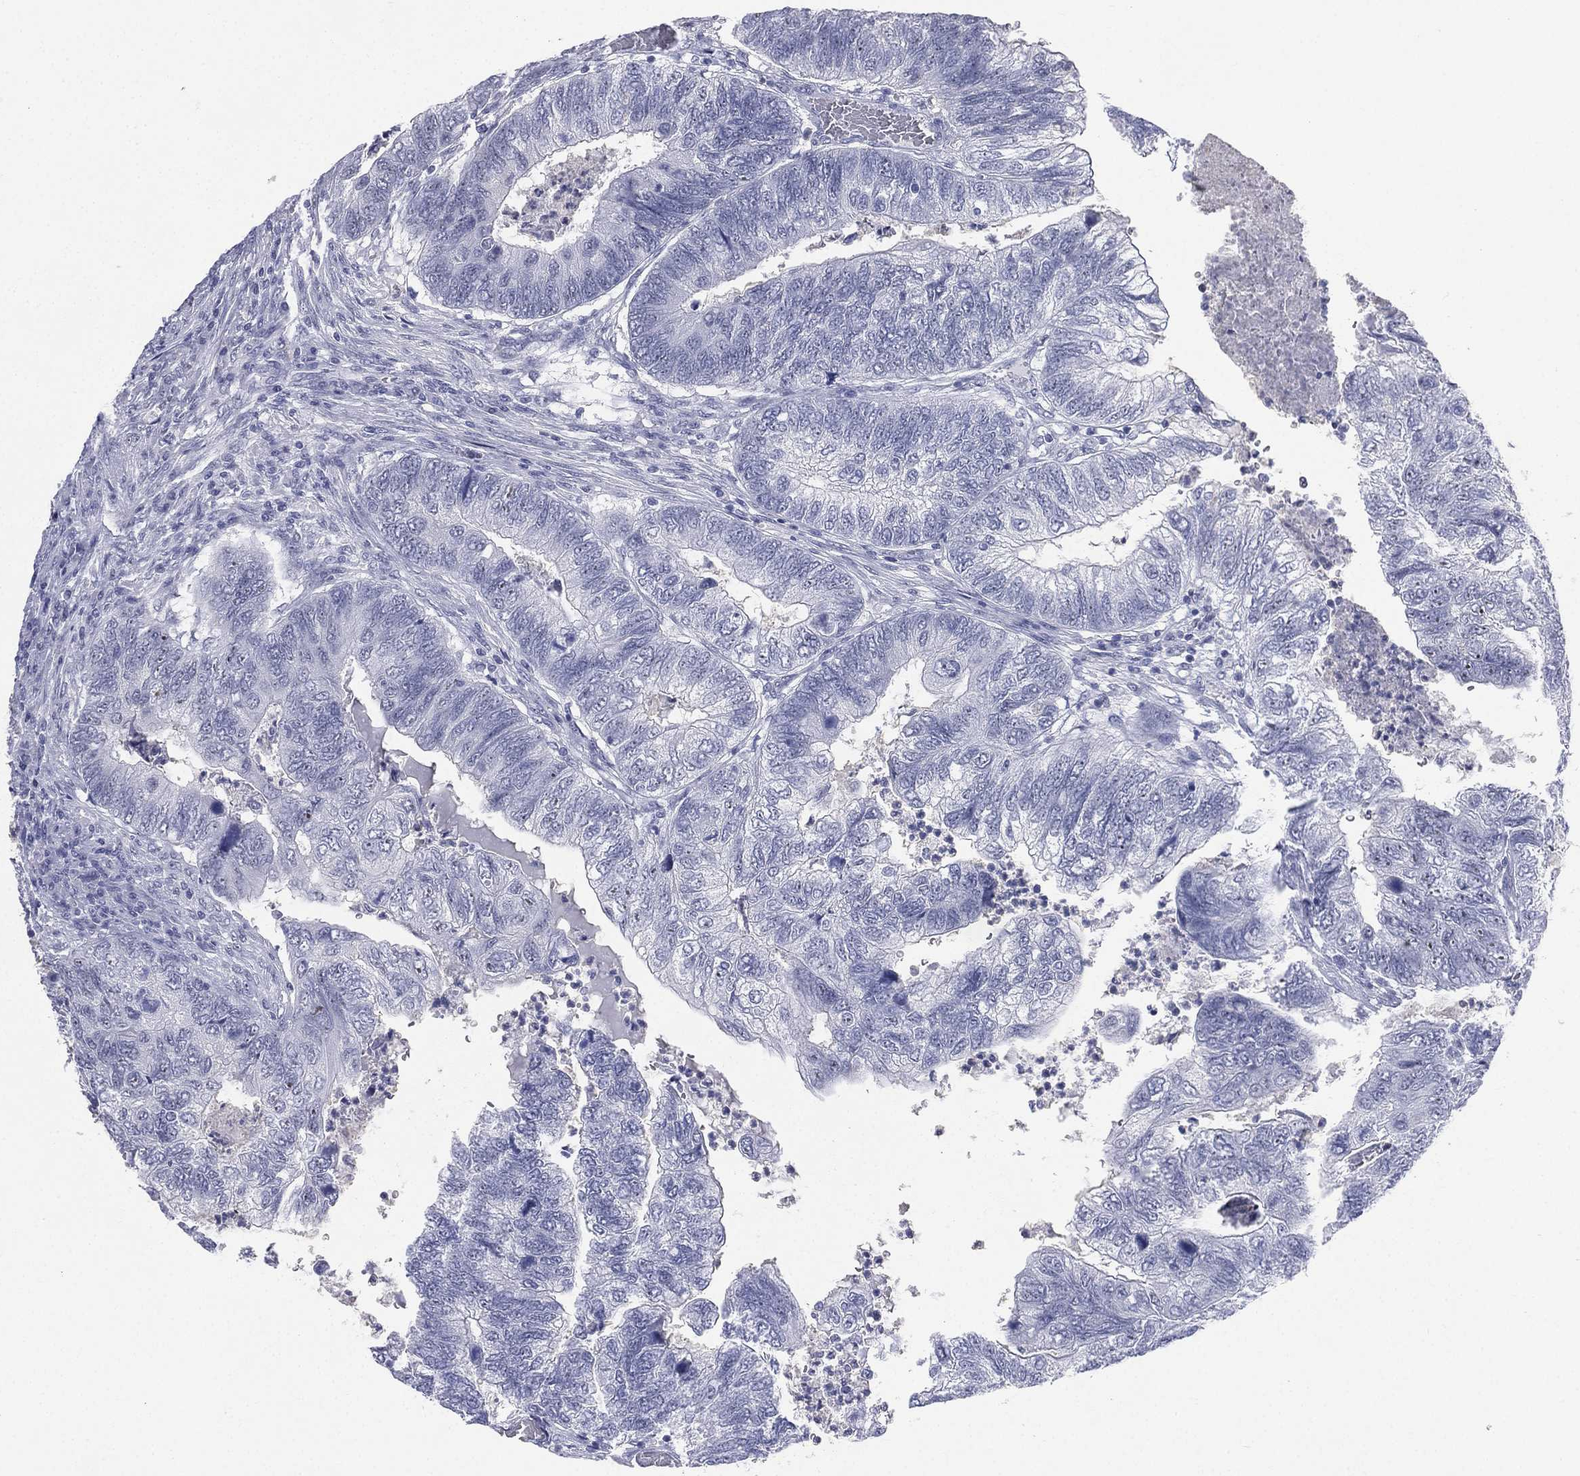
{"staining": {"intensity": "negative", "quantity": "none", "location": "none"}, "tissue": "colorectal cancer", "cell_type": "Tumor cells", "image_type": "cancer", "snomed": [{"axis": "morphology", "description": "Adenocarcinoma, NOS"}, {"axis": "topography", "description": "Colon"}], "caption": "A histopathology image of adenocarcinoma (colorectal) stained for a protein exhibits no brown staining in tumor cells.", "gene": "CD22", "patient": {"sex": "female", "age": 67}}